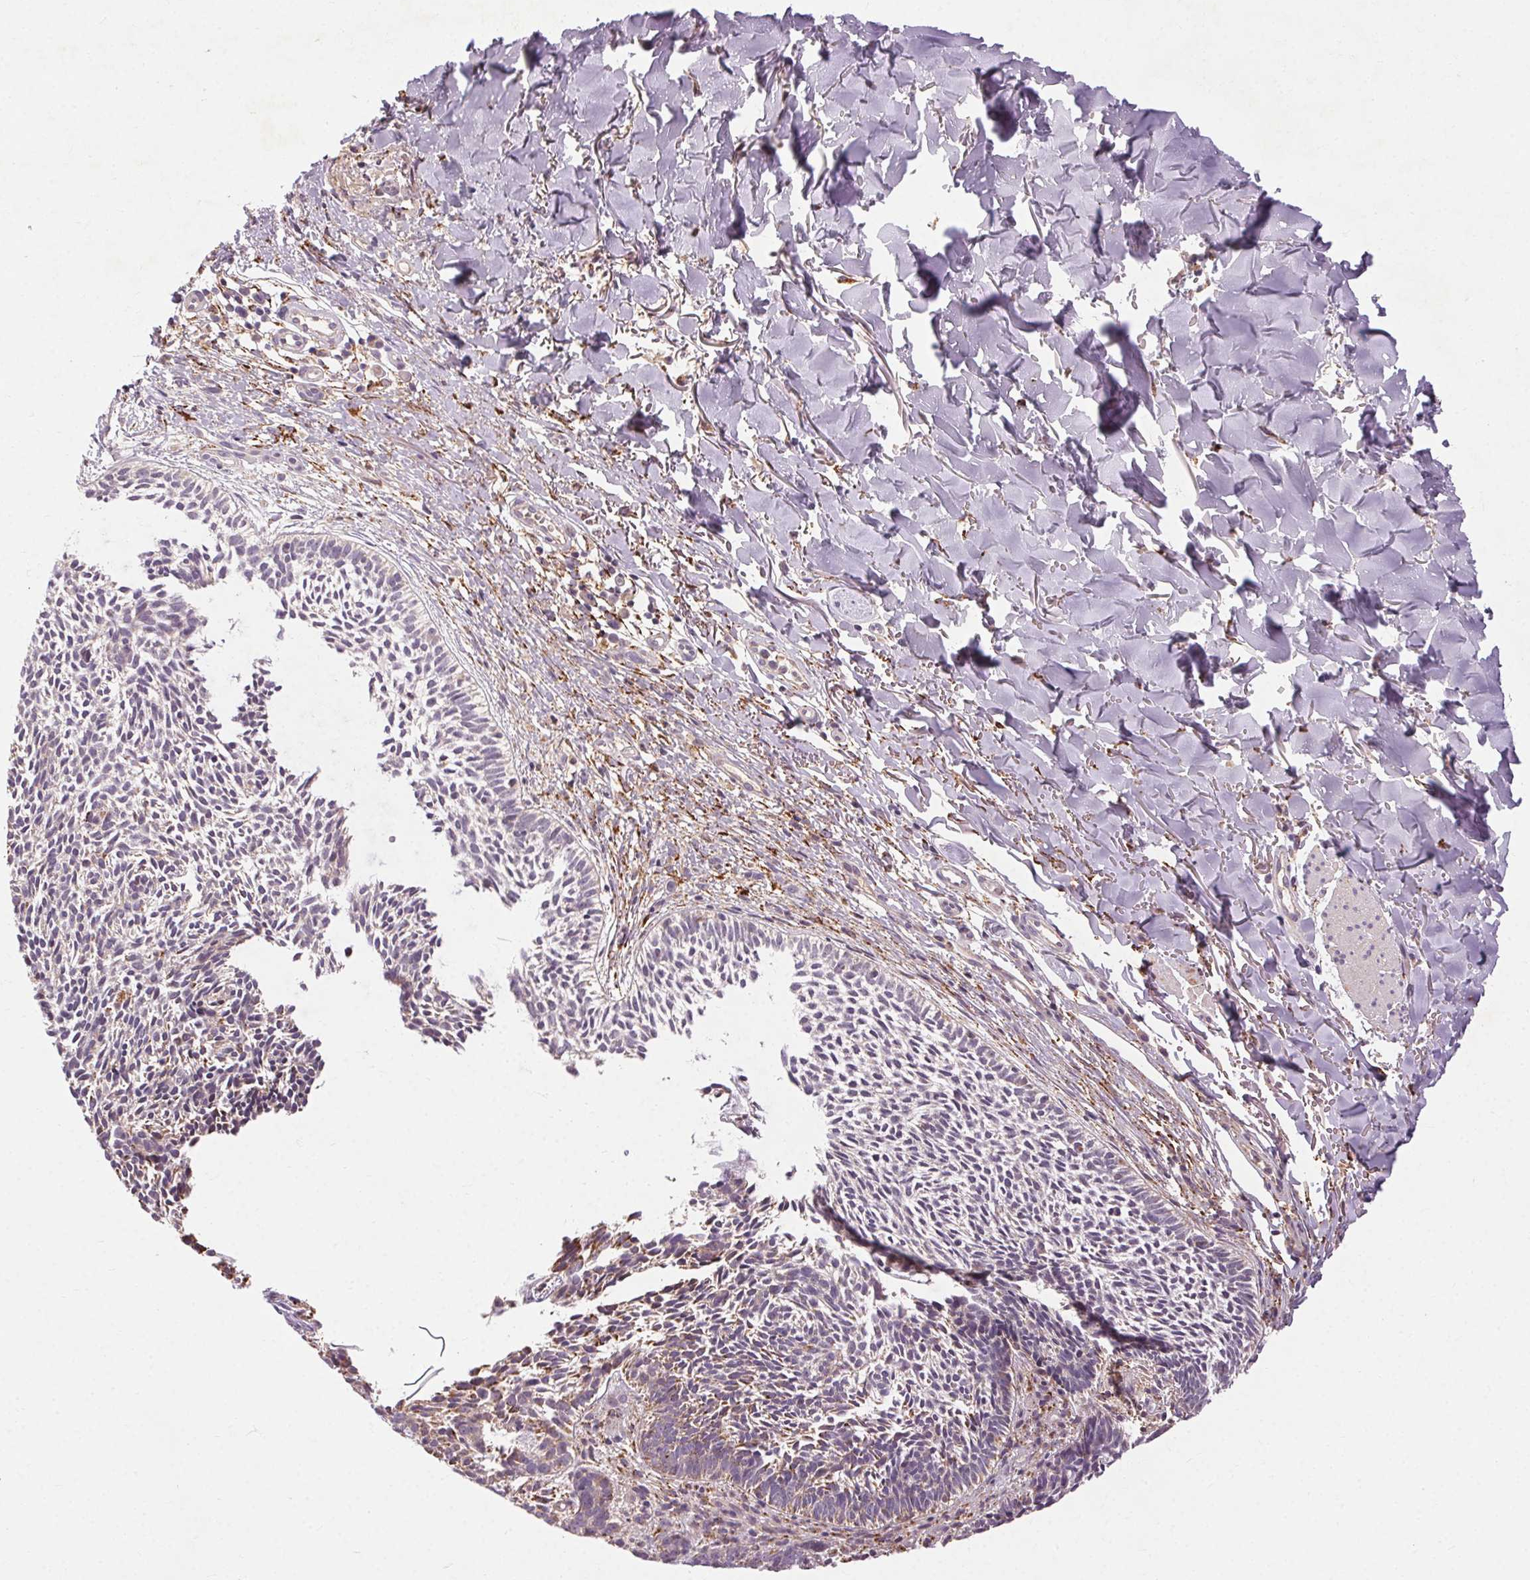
{"staining": {"intensity": "negative", "quantity": "none", "location": "none"}, "tissue": "skin cancer", "cell_type": "Tumor cells", "image_type": "cancer", "snomed": [{"axis": "morphology", "description": "Basal cell carcinoma"}, {"axis": "topography", "description": "Skin"}], "caption": "The immunohistochemistry micrograph has no significant positivity in tumor cells of skin cancer (basal cell carcinoma) tissue.", "gene": "REP15", "patient": {"sex": "male", "age": 78}}